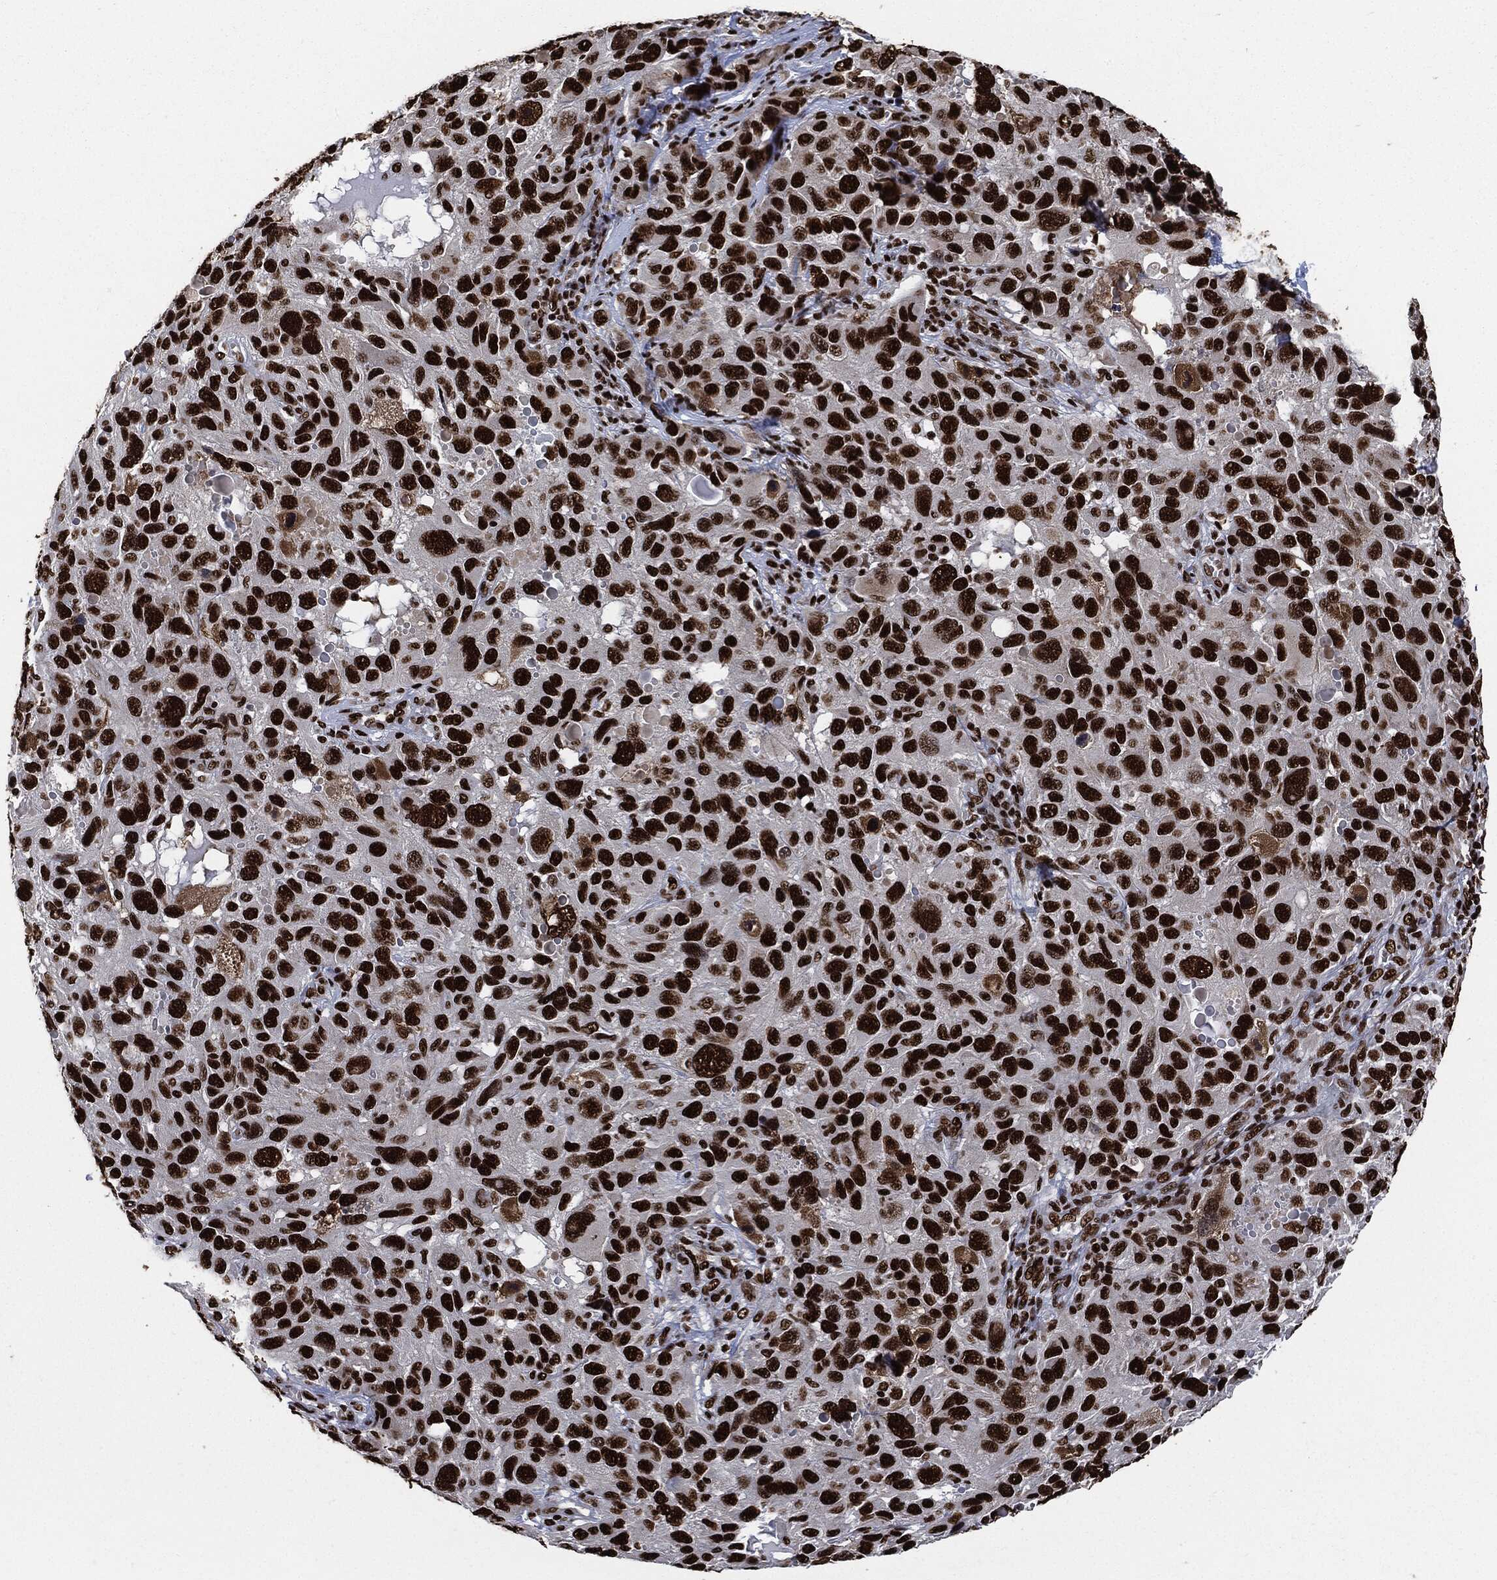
{"staining": {"intensity": "strong", "quantity": ">75%", "location": "nuclear"}, "tissue": "melanoma", "cell_type": "Tumor cells", "image_type": "cancer", "snomed": [{"axis": "morphology", "description": "Malignant melanoma, NOS"}, {"axis": "topography", "description": "Skin"}], "caption": "Strong nuclear staining is seen in about >75% of tumor cells in malignant melanoma.", "gene": "RECQL", "patient": {"sex": "male", "age": 53}}